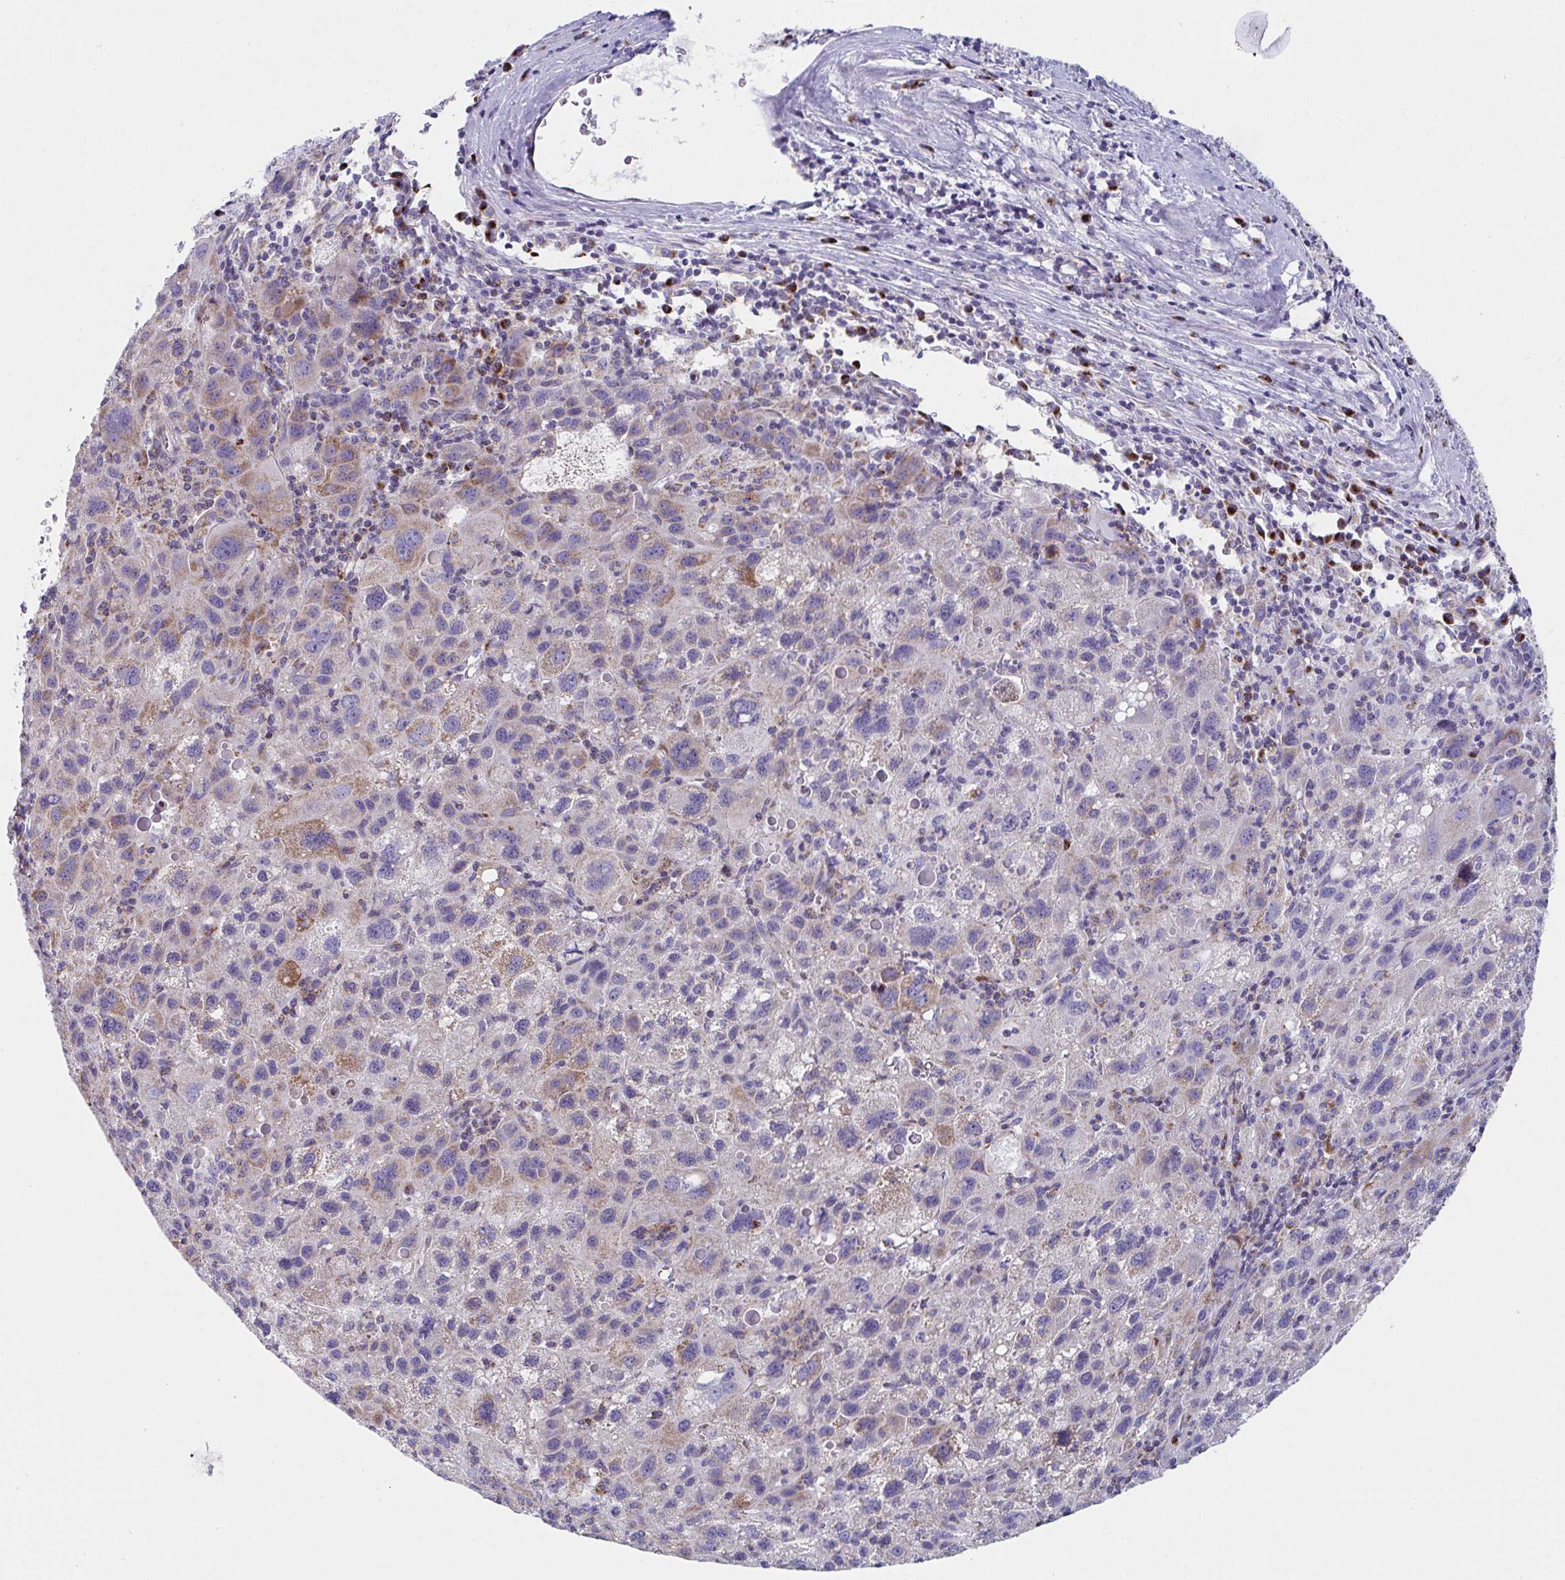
{"staining": {"intensity": "moderate", "quantity": "25%-75%", "location": "cytoplasmic/membranous"}, "tissue": "liver cancer", "cell_type": "Tumor cells", "image_type": "cancer", "snomed": [{"axis": "morphology", "description": "Carcinoma, Hepatocellular, NOS"}, {"axis": "topography", "description": "Liver"}], "caption": "Brown immunohistochemical staining in human liver hepatocellular carcinoma reveals moderate cytoplasmic/membranous positivity in about 25%-75% of tumor cells.", "gene": "ATP5MJ", "patient": {"sex": "female", "age": 77}}